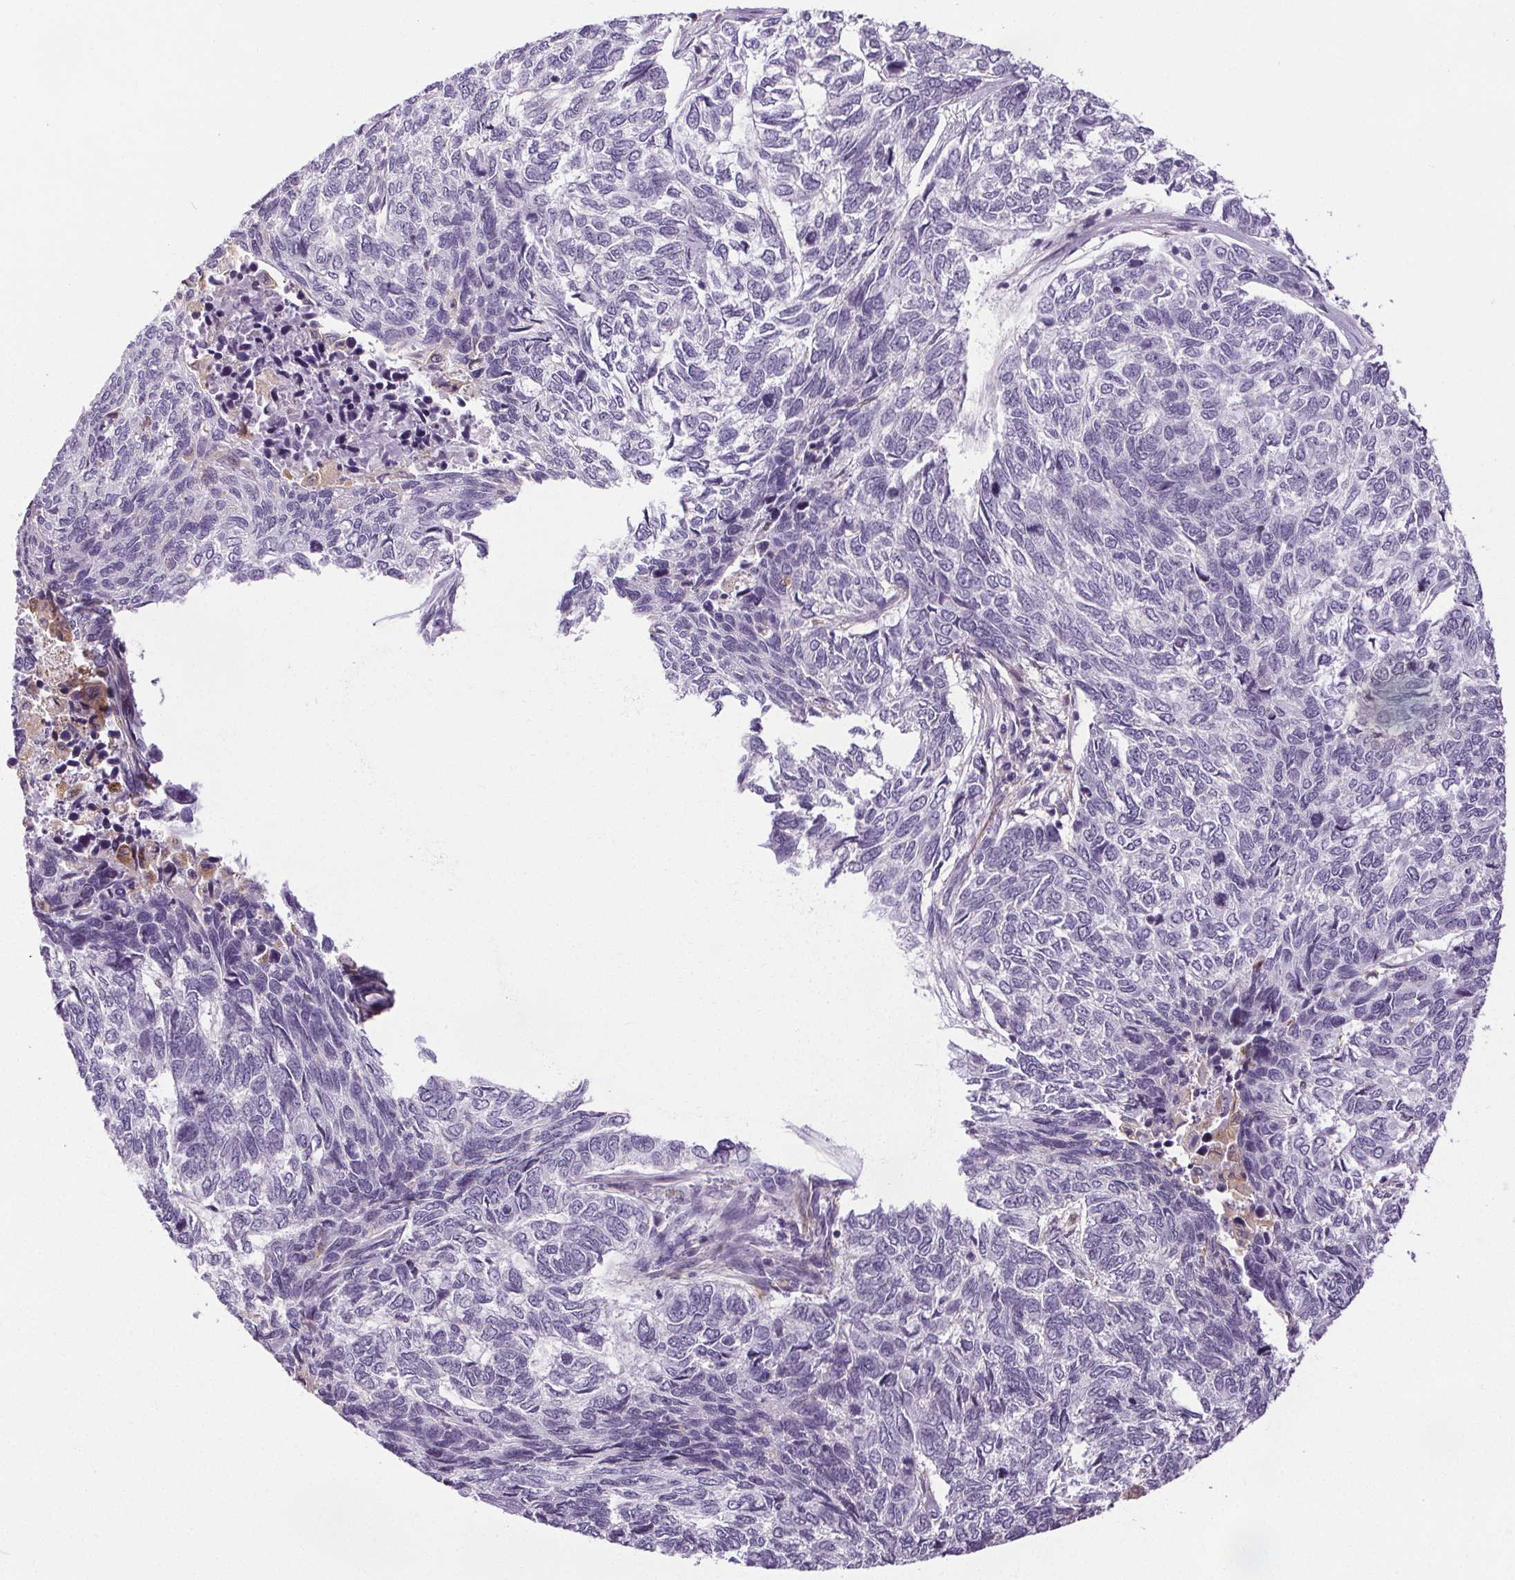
{"staining": {"intensity": "negative", "quantity": "none", "location": "none"}, "tissue": "skin cancer", "cell_type": "Tumor cells", "image_type": "cancer", "snomed": [{"axis": "morphology", "description": "Basal cell carcinoma"}, {"axis": "topography", "description": "Skin"}], "caption": "Immunohistochemical staining of basal cell carcinoma (skin) shows no significant staining in tumor cells. (DAB (3,3'-diaminobenzidine) immunohistochemistry with hematoxylin counter stain).", "gene": "TMEM240", "patient": {"sex": "female", "age": 65}}